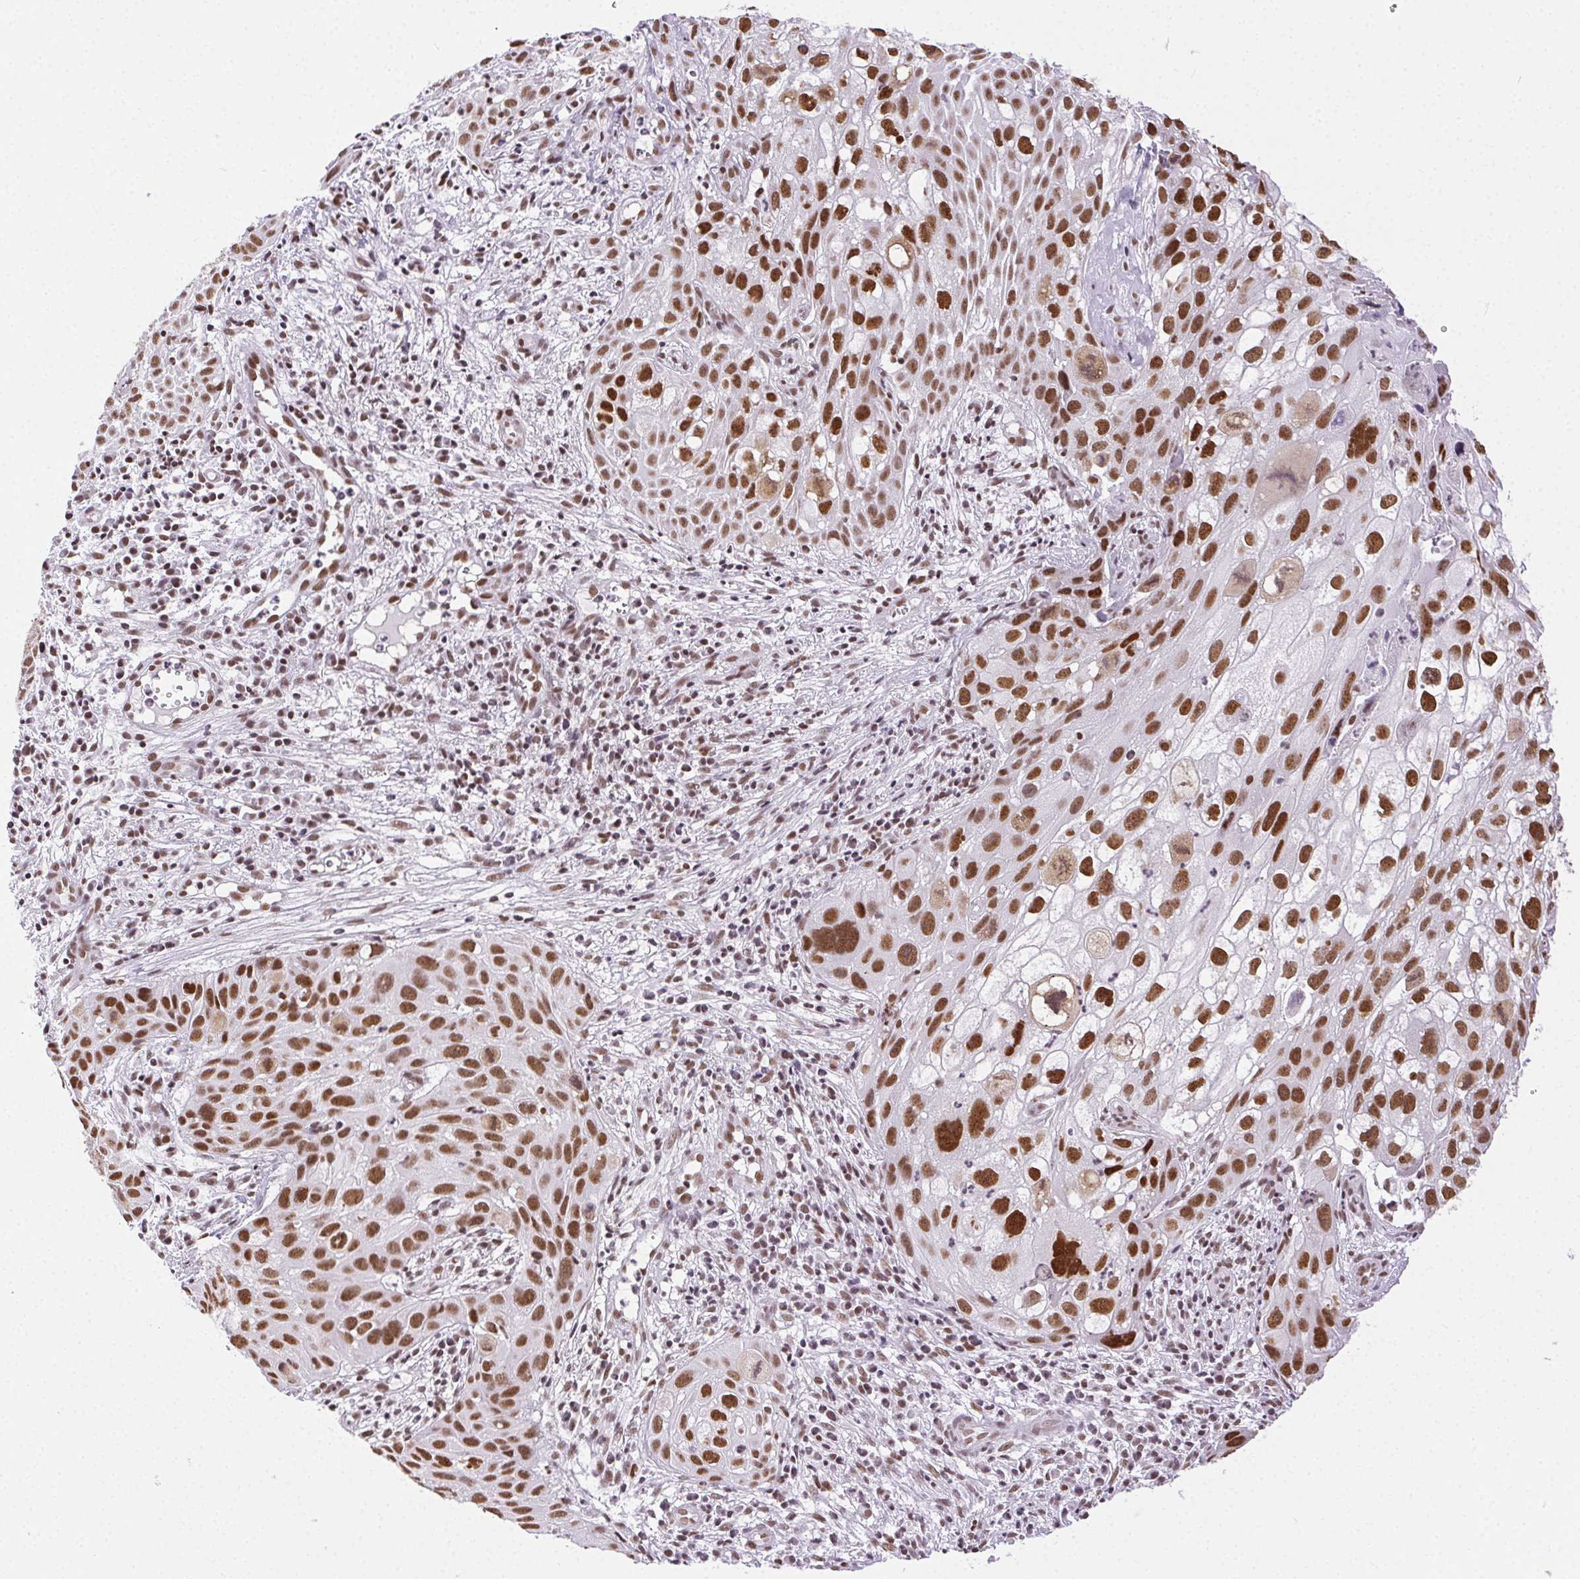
{"staining": {"intensity": "strong", "quantity": ">75%", "location": "nuclear"}, "tissue": "cervical cancer", "cell_type": "Tumor cells", "image_type": "cancer", "snomed": [{"axis": "morphology", "description": "Squamous cell carcinoma, NOS"}, {"axis": "topography", "description": "Cervix"}], "caption": "Immunohistochemical staining of human squamous cell carcinoma (cervical) displays high levels of strong nuclear staining in approximately >75% of tumor cells.", "gene": "TRA2B", "patient": {"sex": "female", "age": 53}}